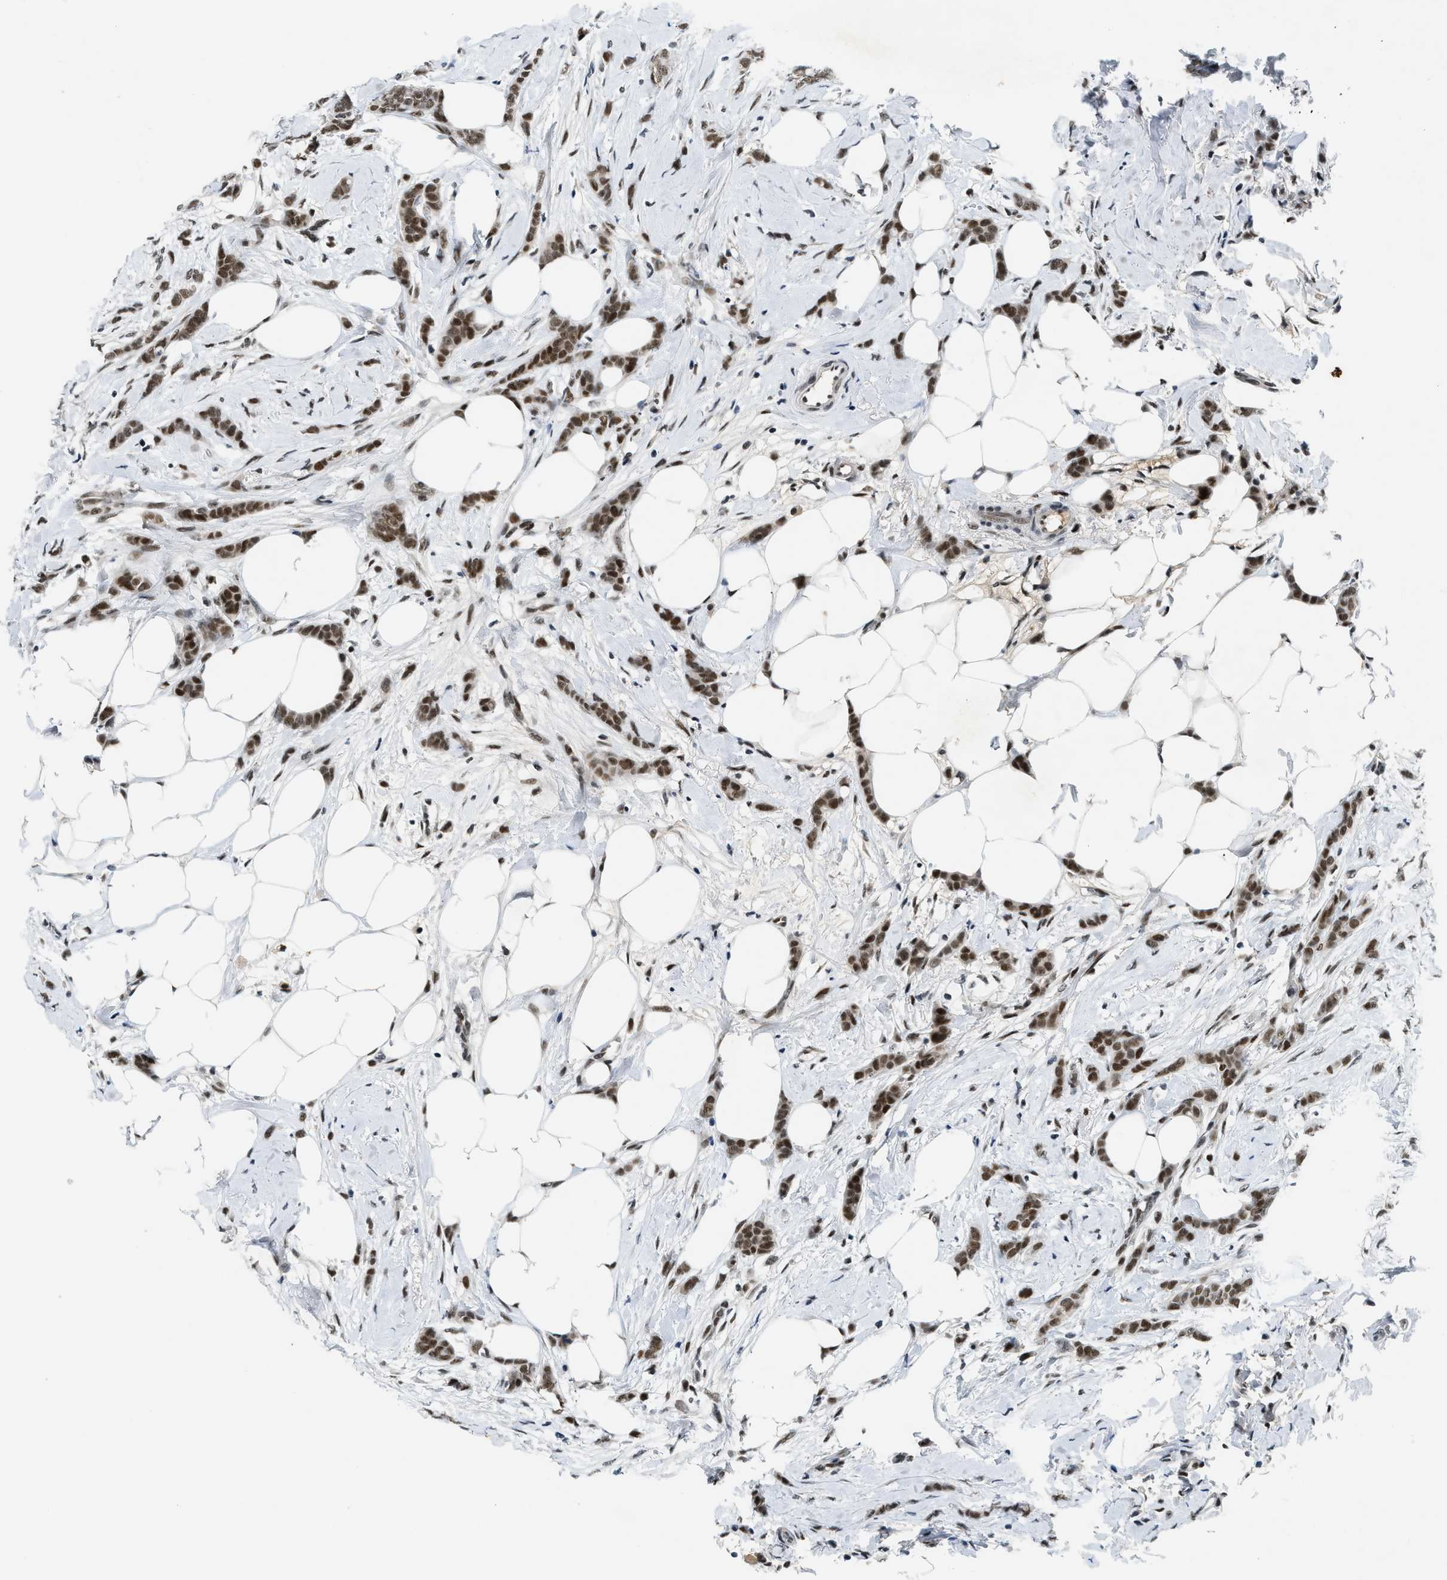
{"staining": {"intensity": "strong", "quantity": ">75%", "location": "nuclear"}, "tissue": "breast cancer", "cell_type": "Tumor cells", "image_type": "cancer", "snomed": [{"axis": "morphology", "description": "Lobular carcinoma, in situ"}, {"axis": "morphology", "description": "Lobular carcinoma"}, {"axis": "topography", "description": "Breast"}], "caption": "An image of human breast lobular carcinoma in situ stained for a protein exhibits strong nuclear brown staining in tumor cells. The staining was performed using DAB (3,3'-diaminobenzidine), with brown indicating positive protein expression. Nuclei are stained blue with hematoxylin.", "gene": "NCOA1", "patient": {"sex": "female", "age": 41}}